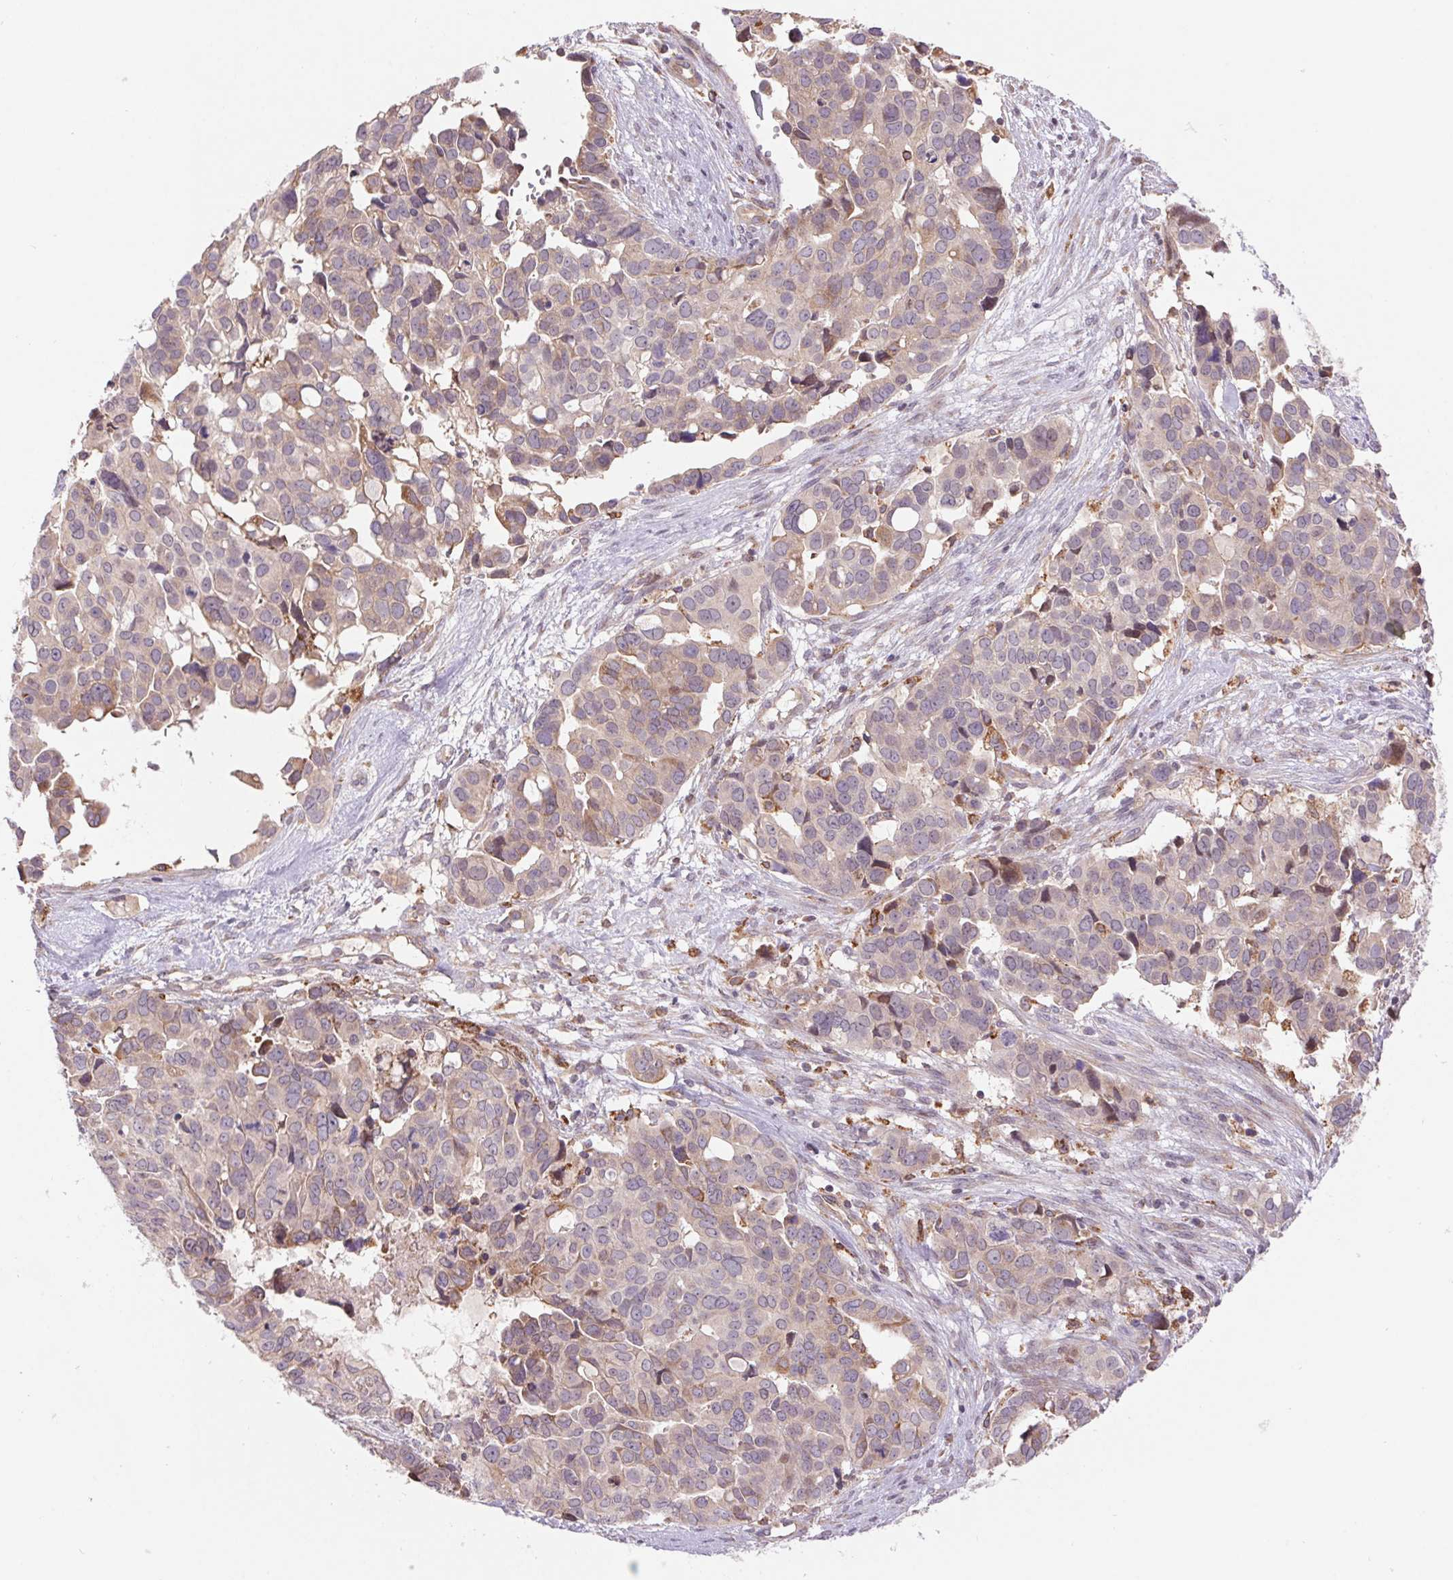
{"staining": {"intensity": "weak", "quantity": "<25%", "location": "cytoplasmic/membranous"}, "tissue": "ovarian cancer", "cell_type": "Tumor cells", "image_type": "cancer", "snomed": [{"axis": "morphology", "description": "Carcinoma, endometroid"}, {"axis": "topography", "description": "Ovary"}], "caption": "DAB (3,3'-diaminobenzidine) immunohistochemical staining of human endometroid carcinoma (ovarian) shows no significant positivity in tumor cells.", "gene": "KLHL20", "patient": {"sex": "female", "age": 78}}